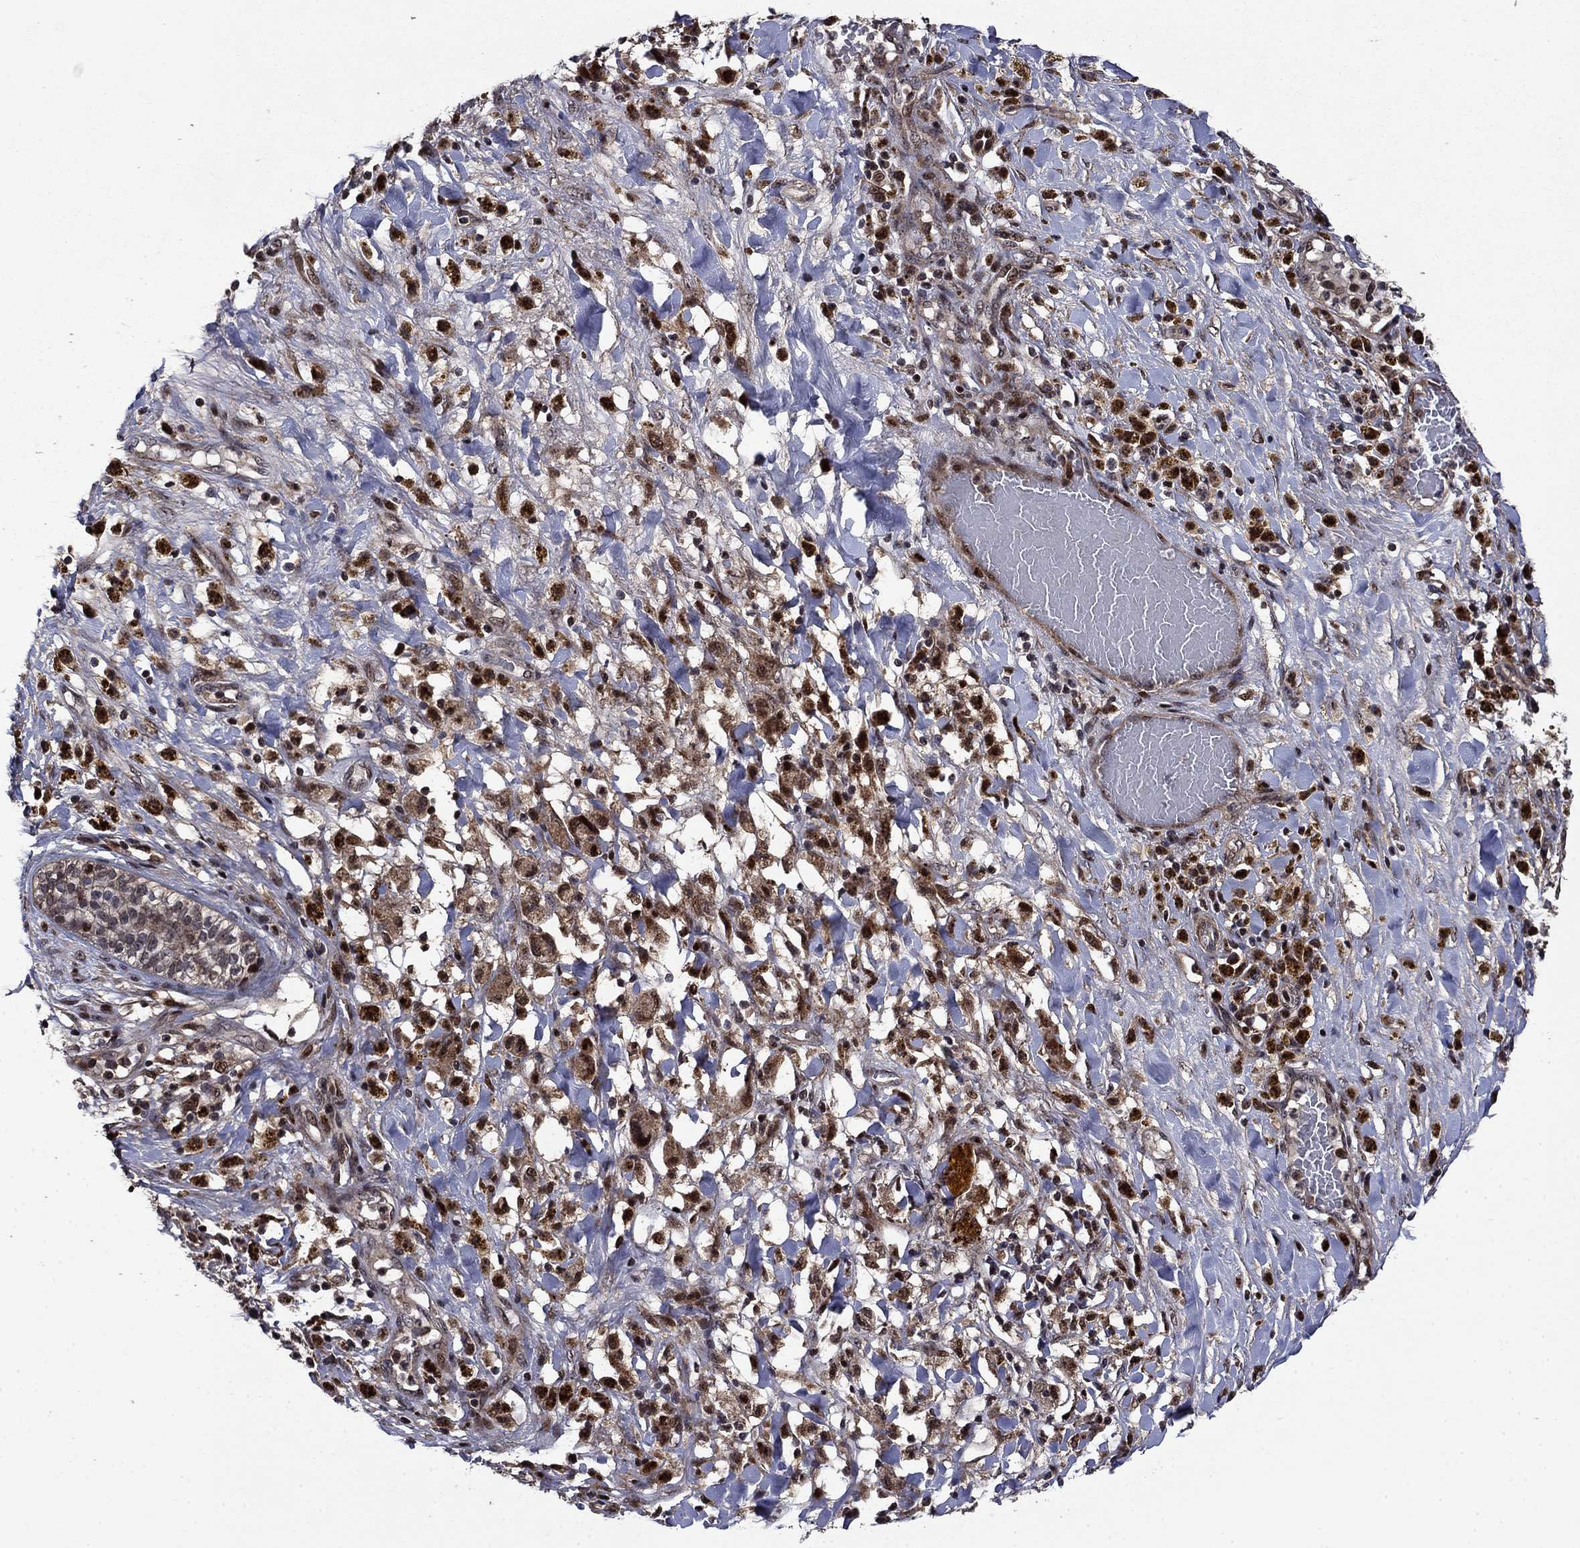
{"staining": {"intensity": "strong", "quantity": ">75%", "location": "nuclear"}, "tissue": "melanoma", "cell_type": "Tumor cells", "image_type": "cancer", "snomed": [{"axis": "morphology", "description": "Malignant melanoma, NOS"}, {"axis": "topography", "description": "Skin"}], "caption": "DAB (3,3'-diaminobenzidine) immunohistochemical staining of melanoma reveals strong nuclear protein expression in about >75% of tumor cells.", "gene": "AGTPBP1", "patient": {"sex": "female", "age": 91}}